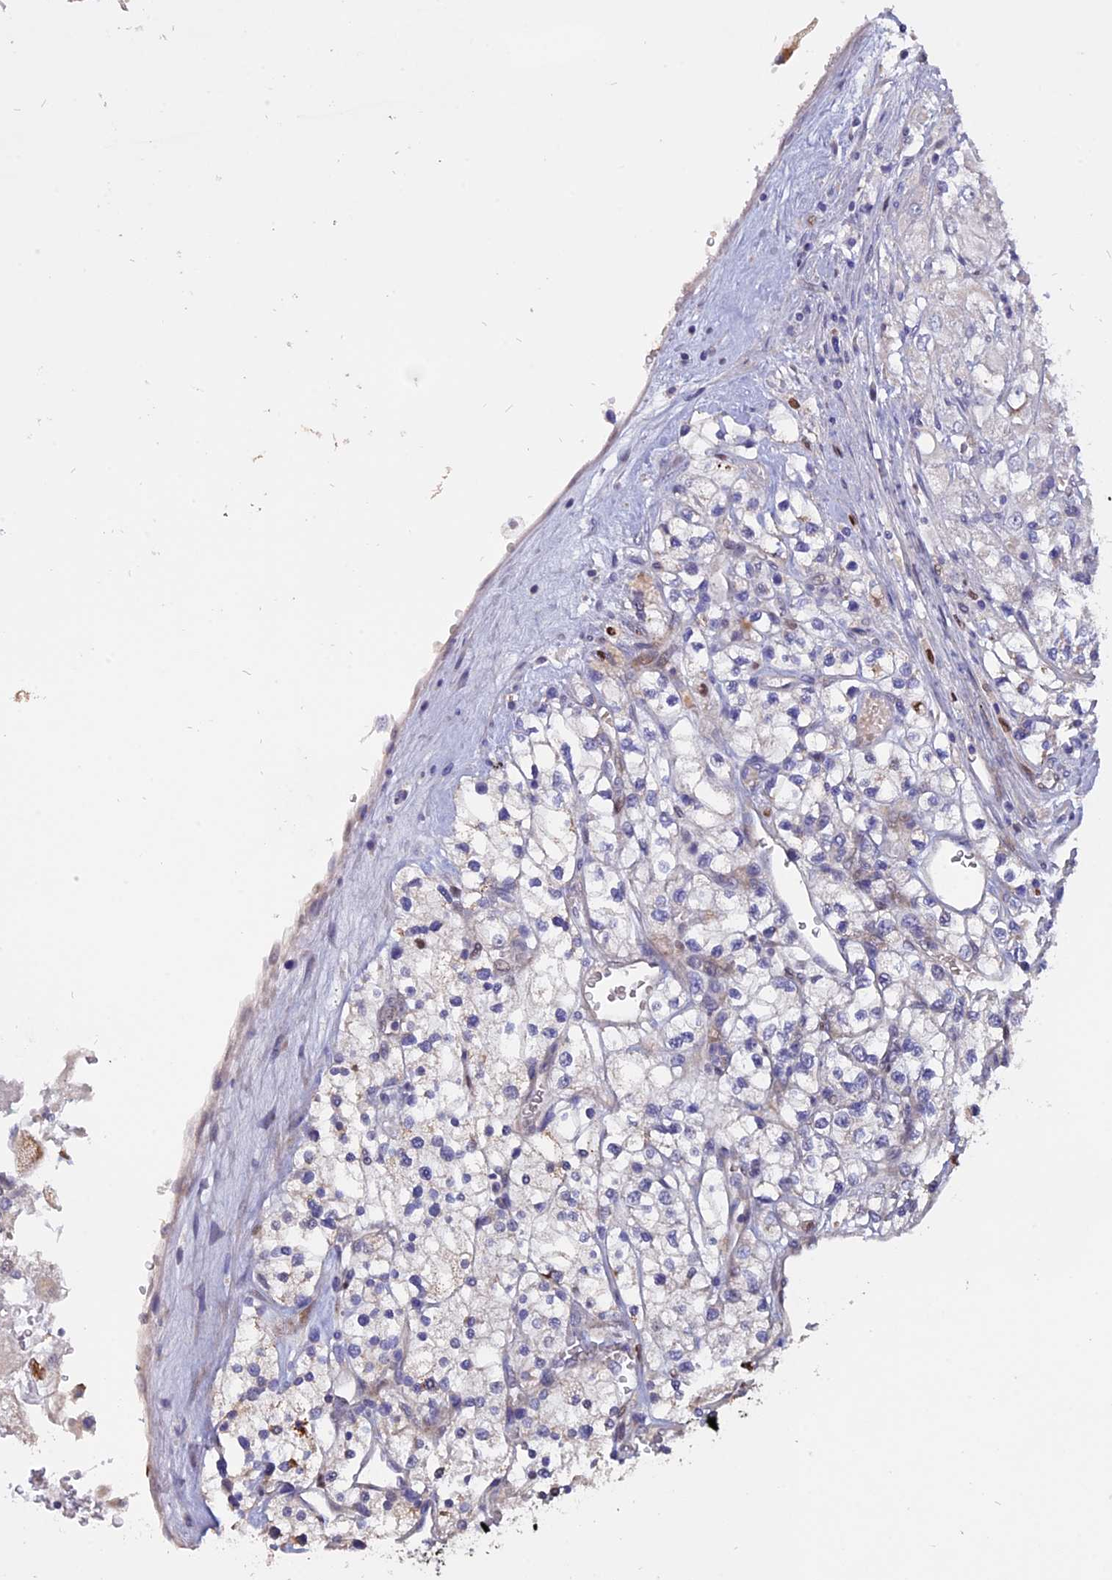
{"staining": {"intensity": "negative", "quantity": "none", "location": "none"}, "tissue": "renal cancer", "cell_type": "Tumor cells", "image_type": "cancer", "snomed": [{"axis": "morphology", "description": "Adenocarcinoma, NOS"}, {"axis": "topography", "description": "Kidney"}], "caption": "DAB immunohistochemical staining of adenocarcinoma (renal) exhibits no significant staining in tumor cells. (DAB (3,3'-diaminobenzidine) immunohistochemistry (IHC) visualized using brightfield microscopy, high magnification).", "gene": "TMEM263", "patient": {"sex": "male", "age": 80}}